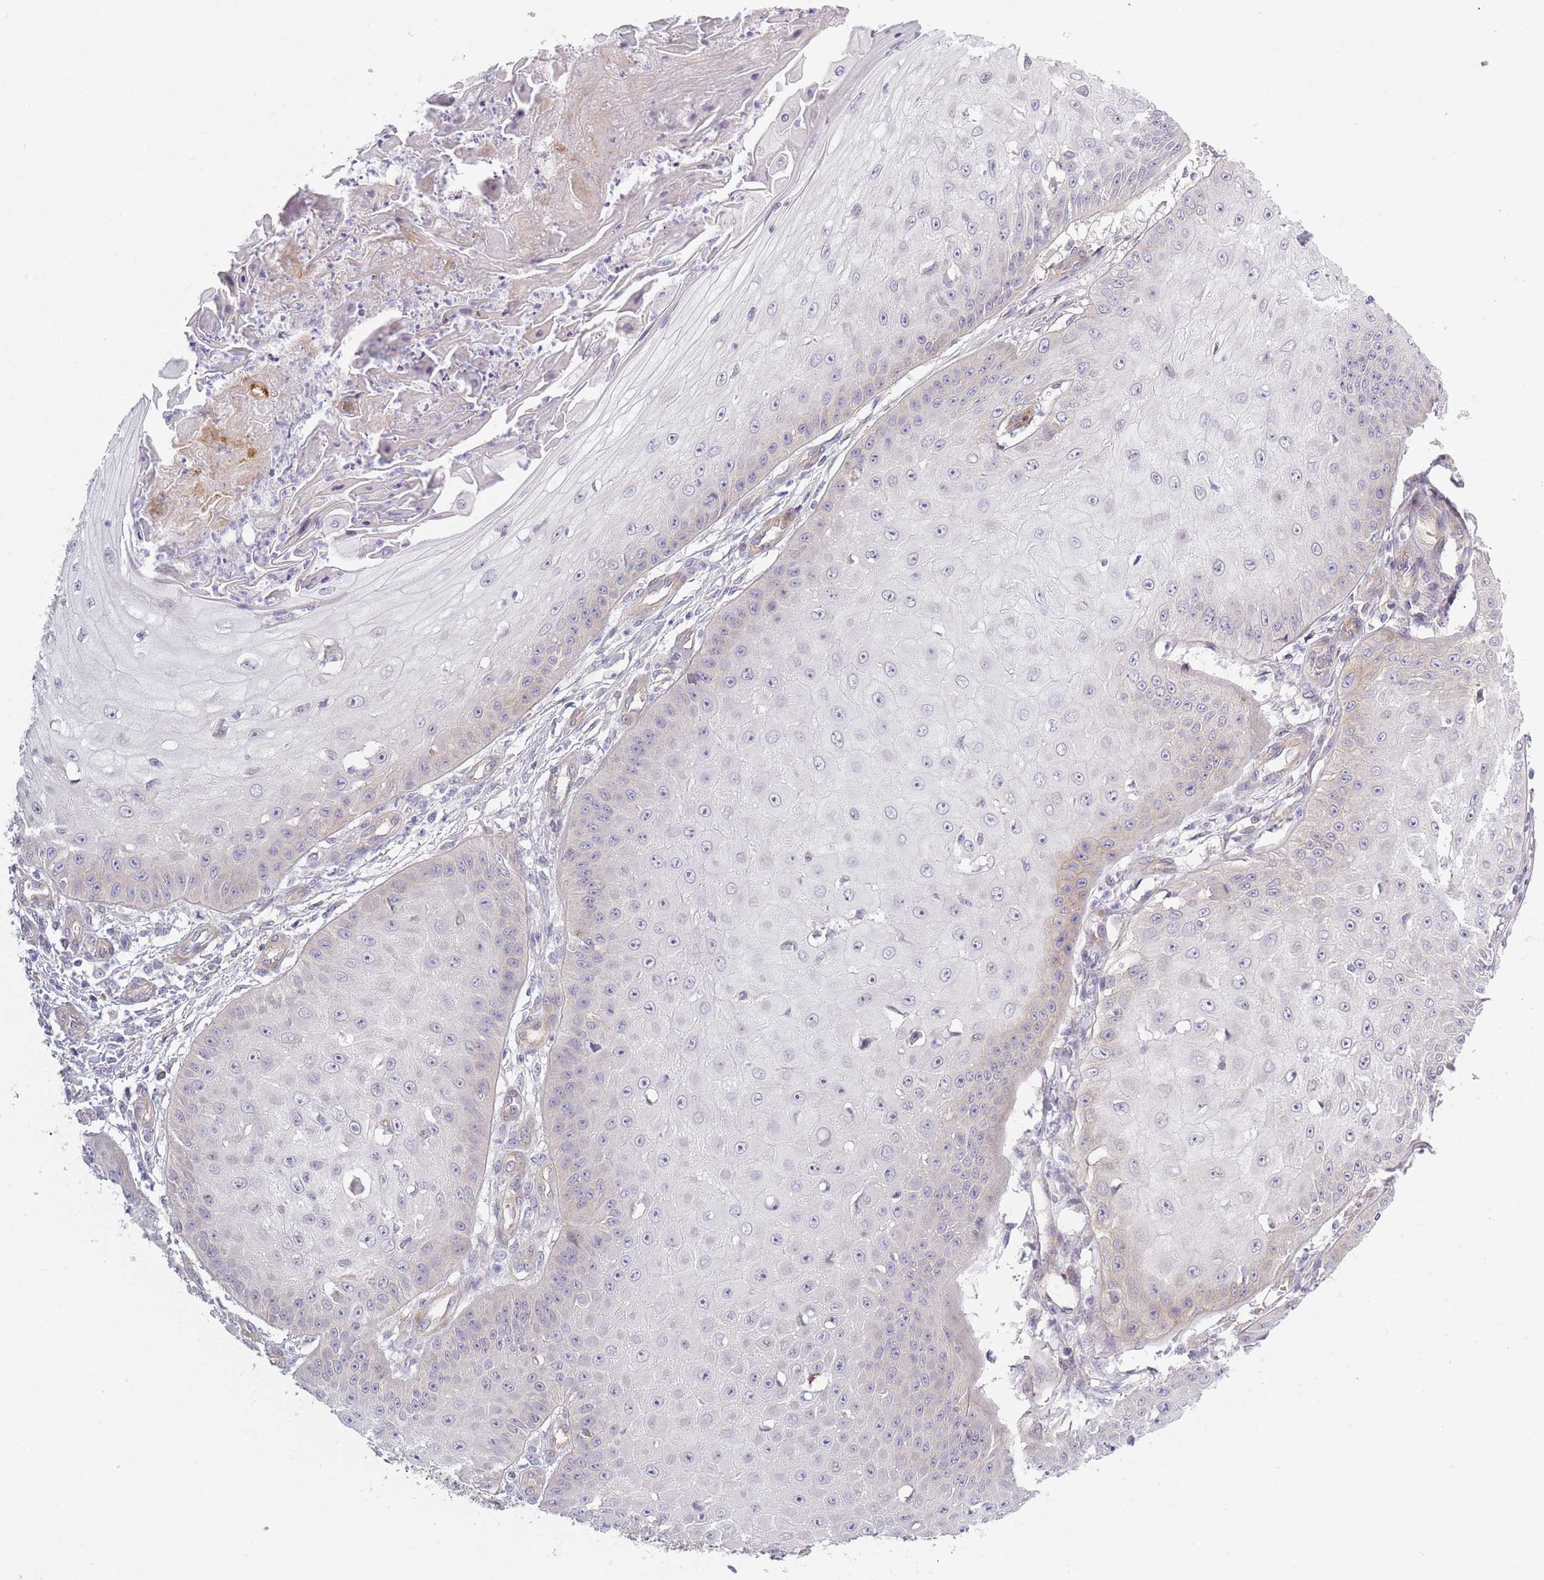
{"staining": {"intensity": "negative", "quantity": "none", "location": "none"}, "tissue": "skin cancer", "cell_type": "Tumor cells", "image_type": "cancer", "snomed": [{"axis": "morphology", "description": "Squamous cell carcinoma, NOS"}, {"axis": "topography", "description": "Skin"}], "caption": "Skin squamous cell carcinoma stained for a protein using IHC reveals no expression tumor cells.", "gene": "SLC7A6", "patient": {"sex": "male", "age": 70}}